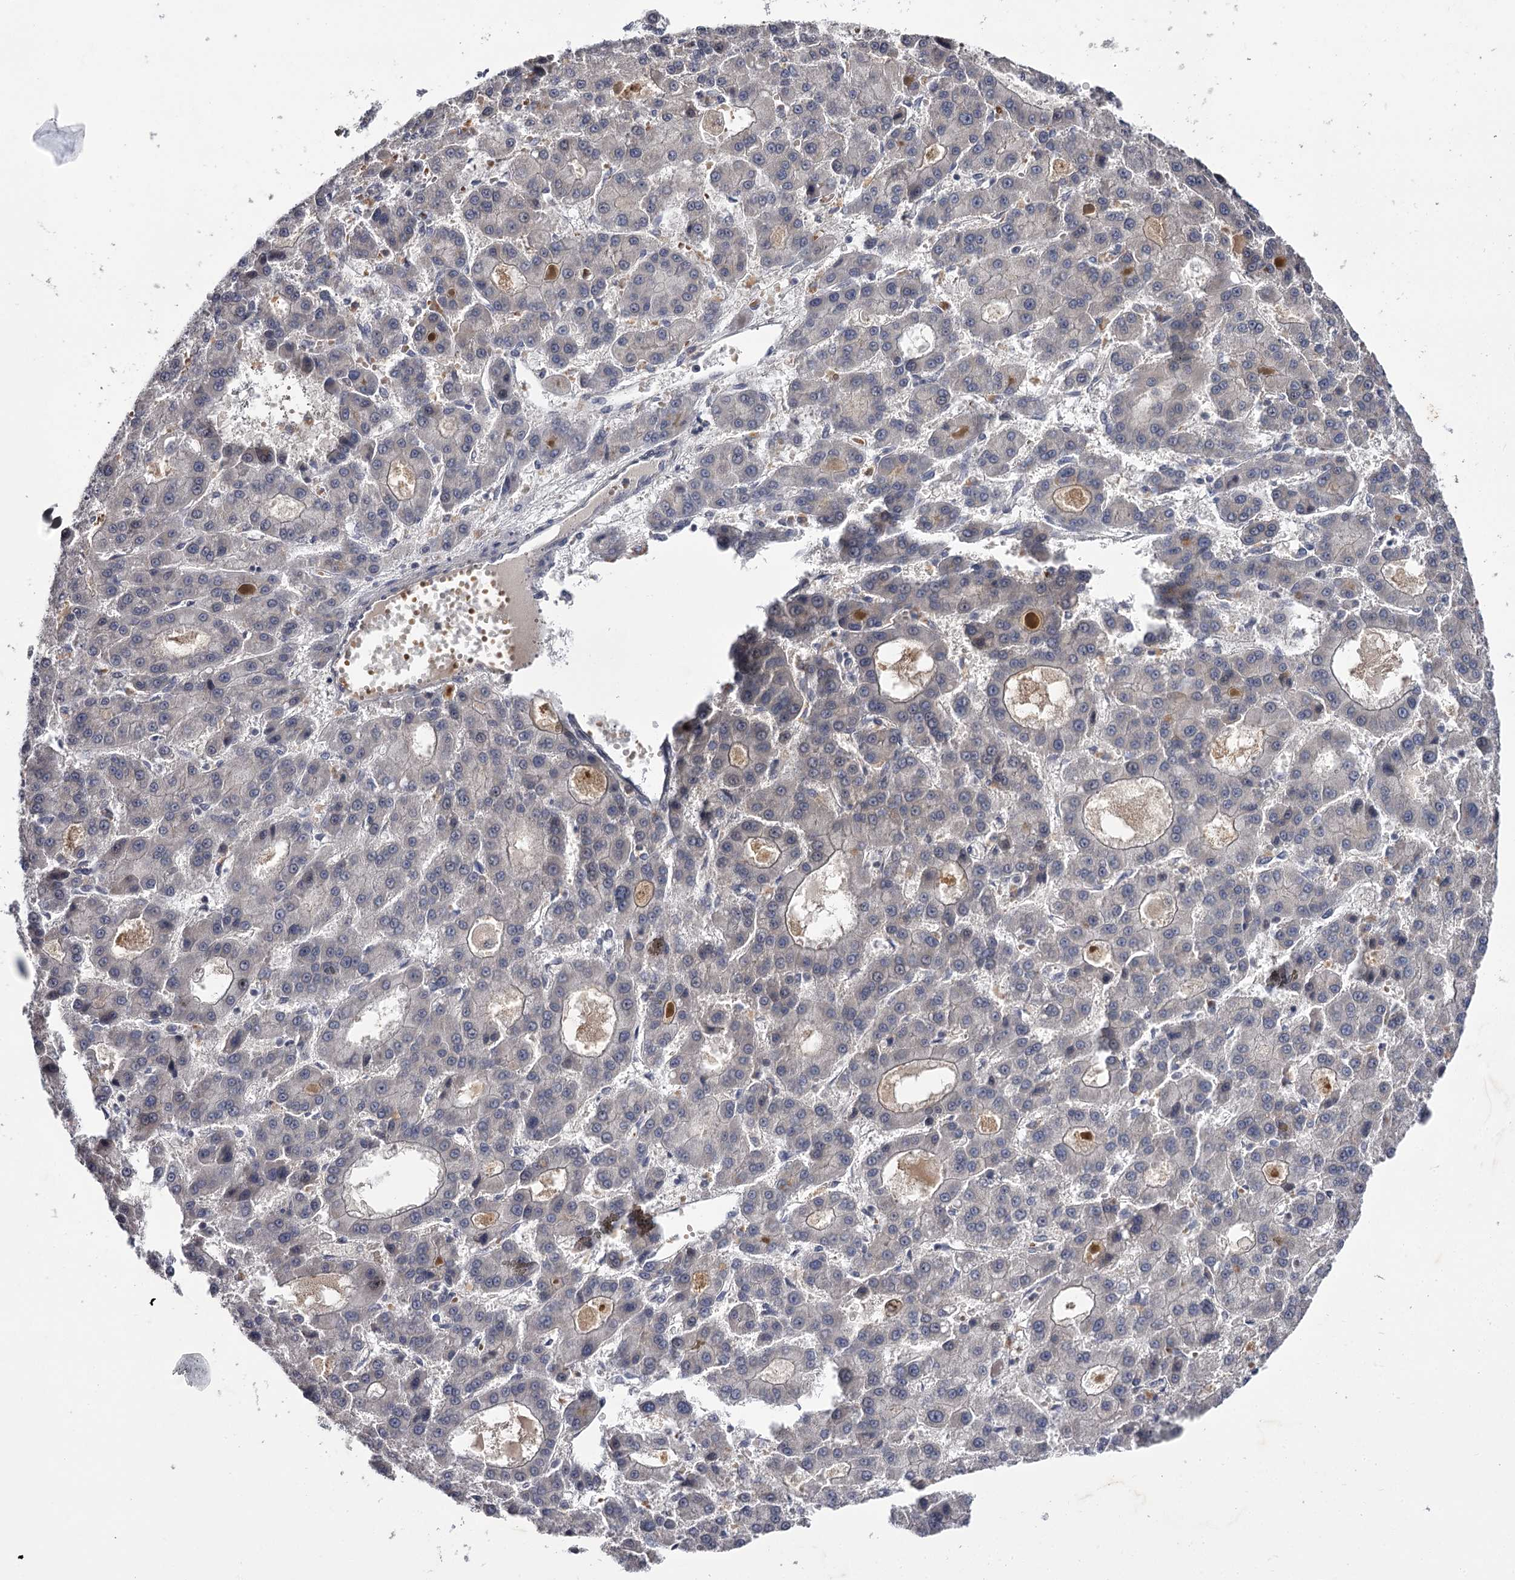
{"staining": {"intensity": "negative", "quantity": "none", "location": "none"}, "tissue": "liver cancer", "cell_type": "Tumor cells", "image_type": "cancer", "snomed": [{"axis": "morphology", "description": "Carcinoma, Hepatocellular, NOS"}, {"axis": "topography", "description": "Liver"}], "caption": "Liver cancer stained for a protein using immunohistochemistry reveals no positivity tumor cells.", "gene": "RASSF6", "patient": {"sex": "male", "age": 70}}